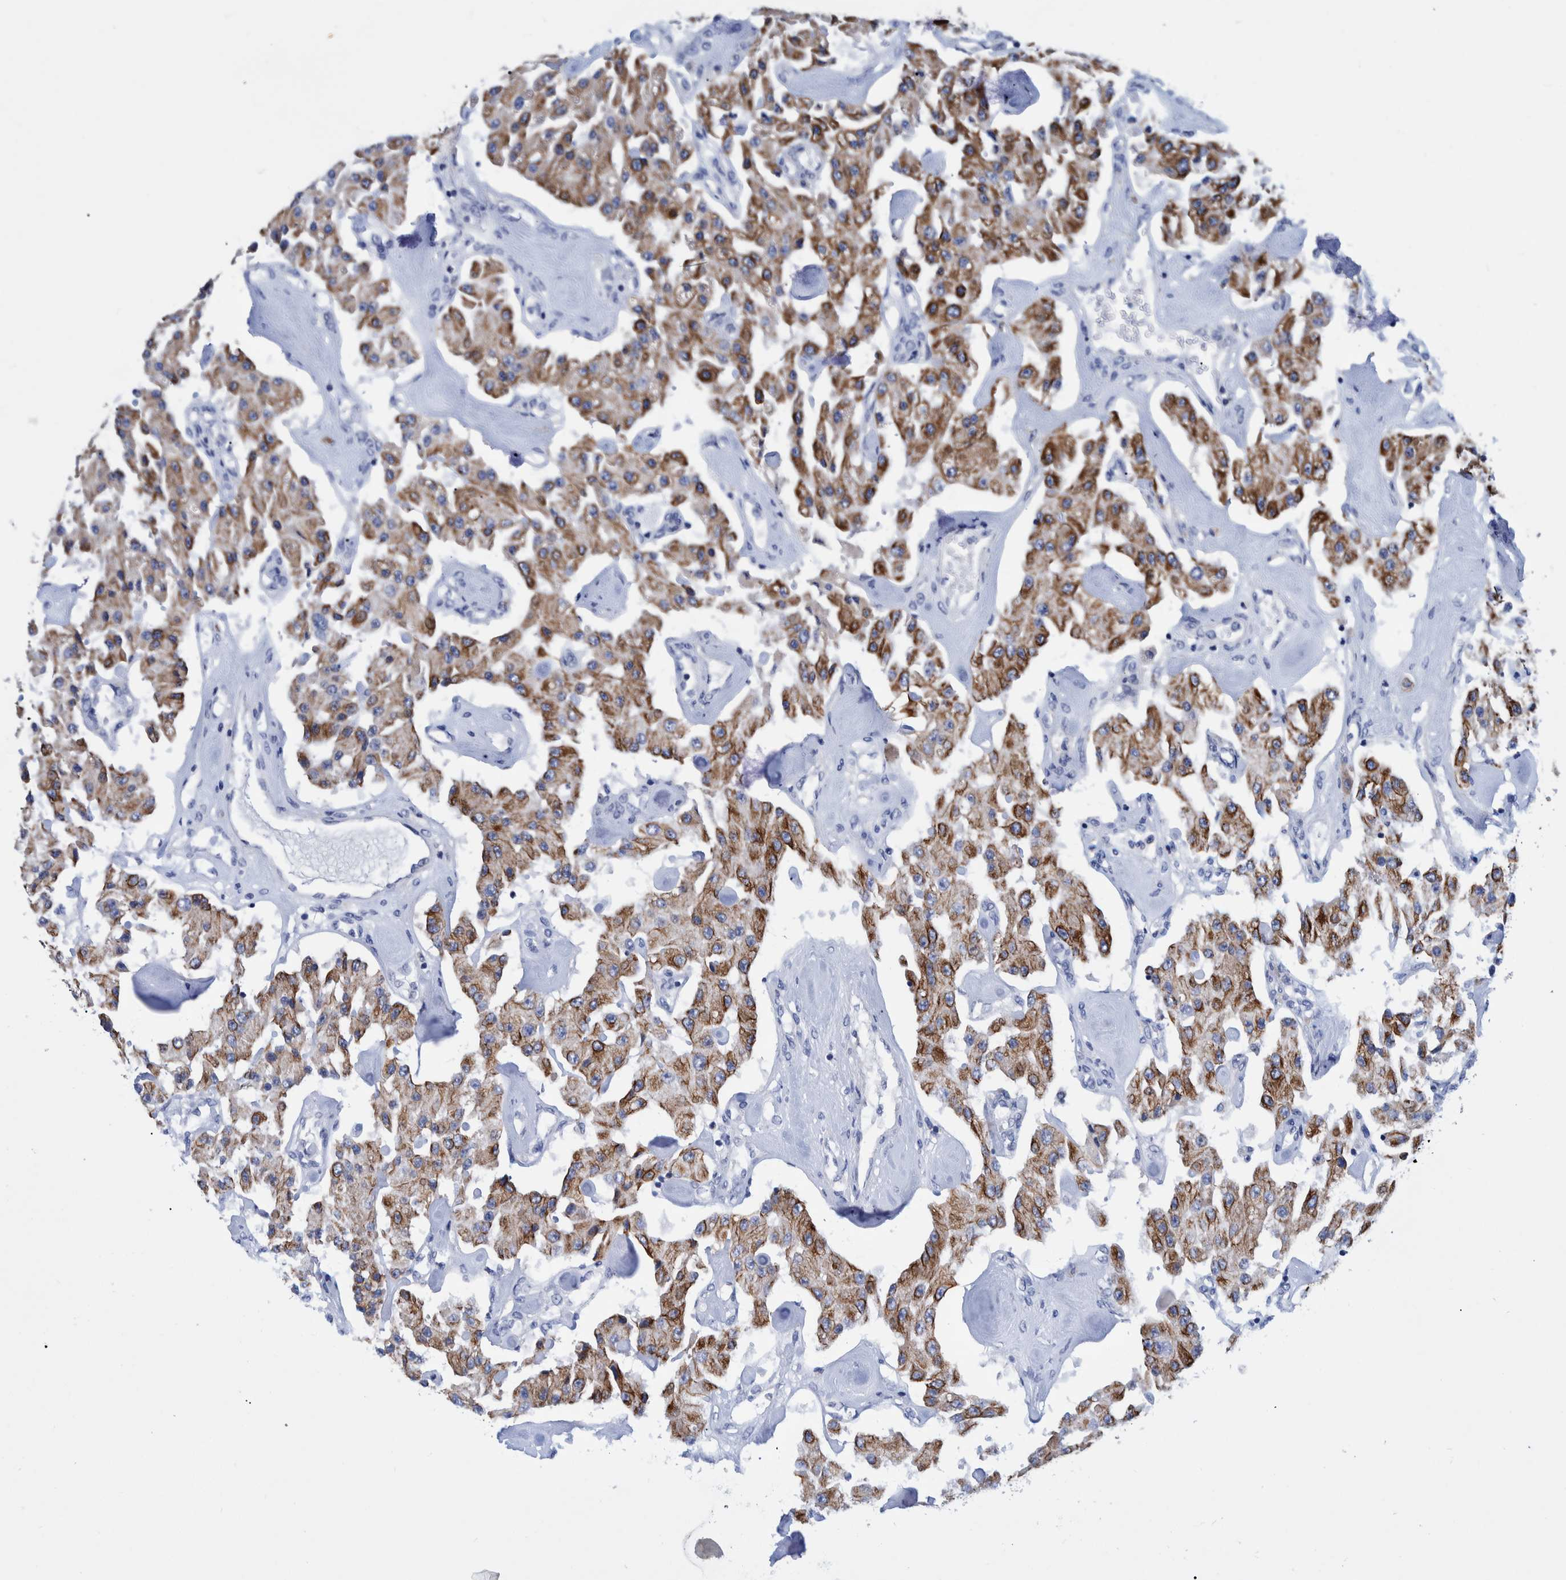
{"staining": {"intensity": "moderate", "quantity": ">75%", "location": "cytoplasmic/membranous"}, "tissue": "carcinoid", "cell_type": "Tumor cells", "image_type": "cancer", "snomed": [{"axis": "morphology", "description": "Carcinoid, malignant, NOS"}, {"axis": "topography", "description": "Pancreas"}], "caption": "A brown stain shows moderate cytoplasmic/membranous staining of a protein in carcinoid tumor cells.", "gene": "MKS1", "patient": {"sex": "male", "age": 41}}